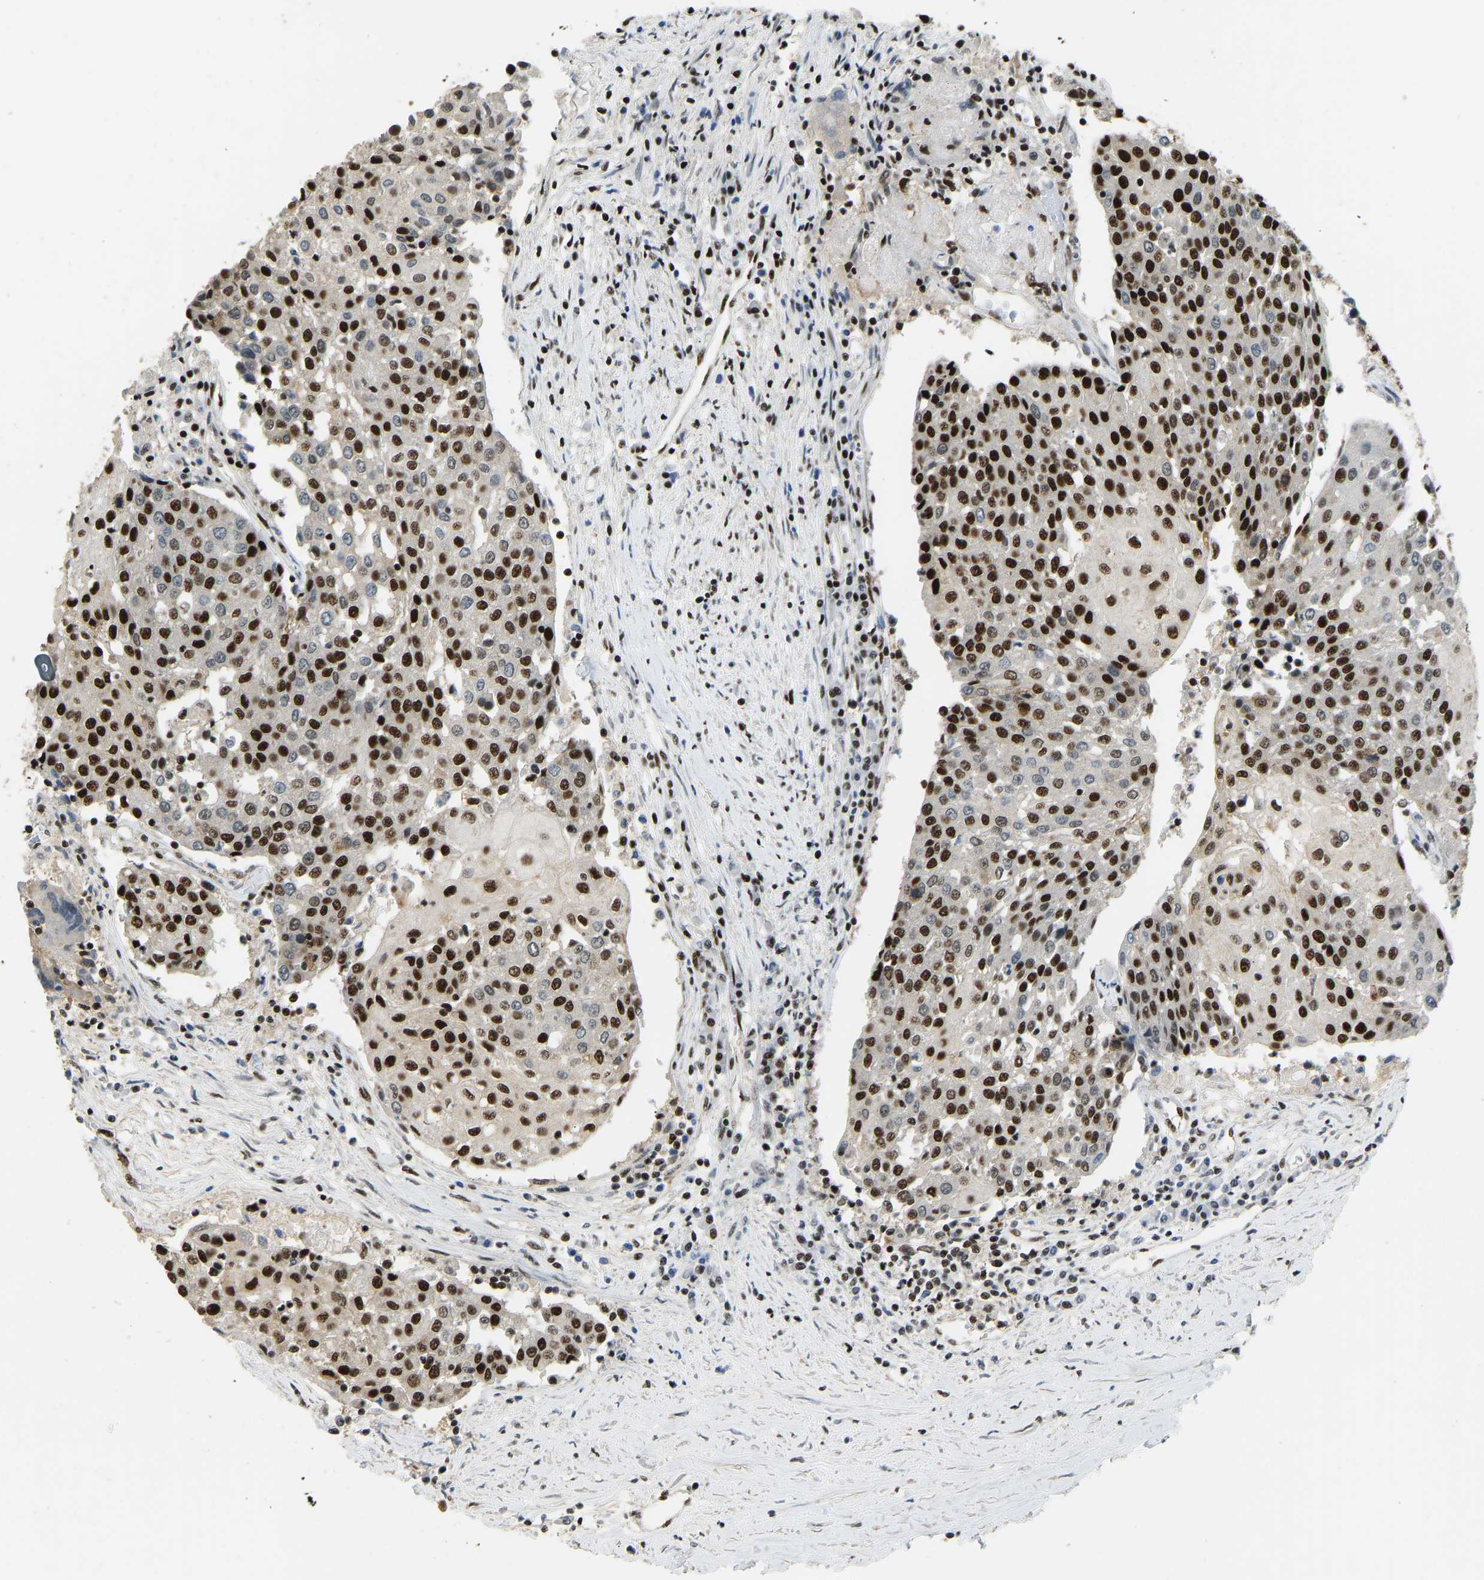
{"staining": {"intensity": "strong", "quantity": "25%-75%", "location": "nuclear"}, "tissue": "urothelial cancer", "cell_type": "Tumor cells", "image_type": "cancer", "snomed": [{"axis": "morphology", "description": "Urothelial carcinoma, High grade"}, {"axis": "topography", "description": "Urinary bladder"}], "caption": "An immunohistochemistry micrograph of neoplastic tissue is shown. Protein staining in brown highlights strong nuclear positivity in urothelial cancer within tumor cells.", "gene": "FOXK1", "patient": {"sex": "female", "age": 85}}